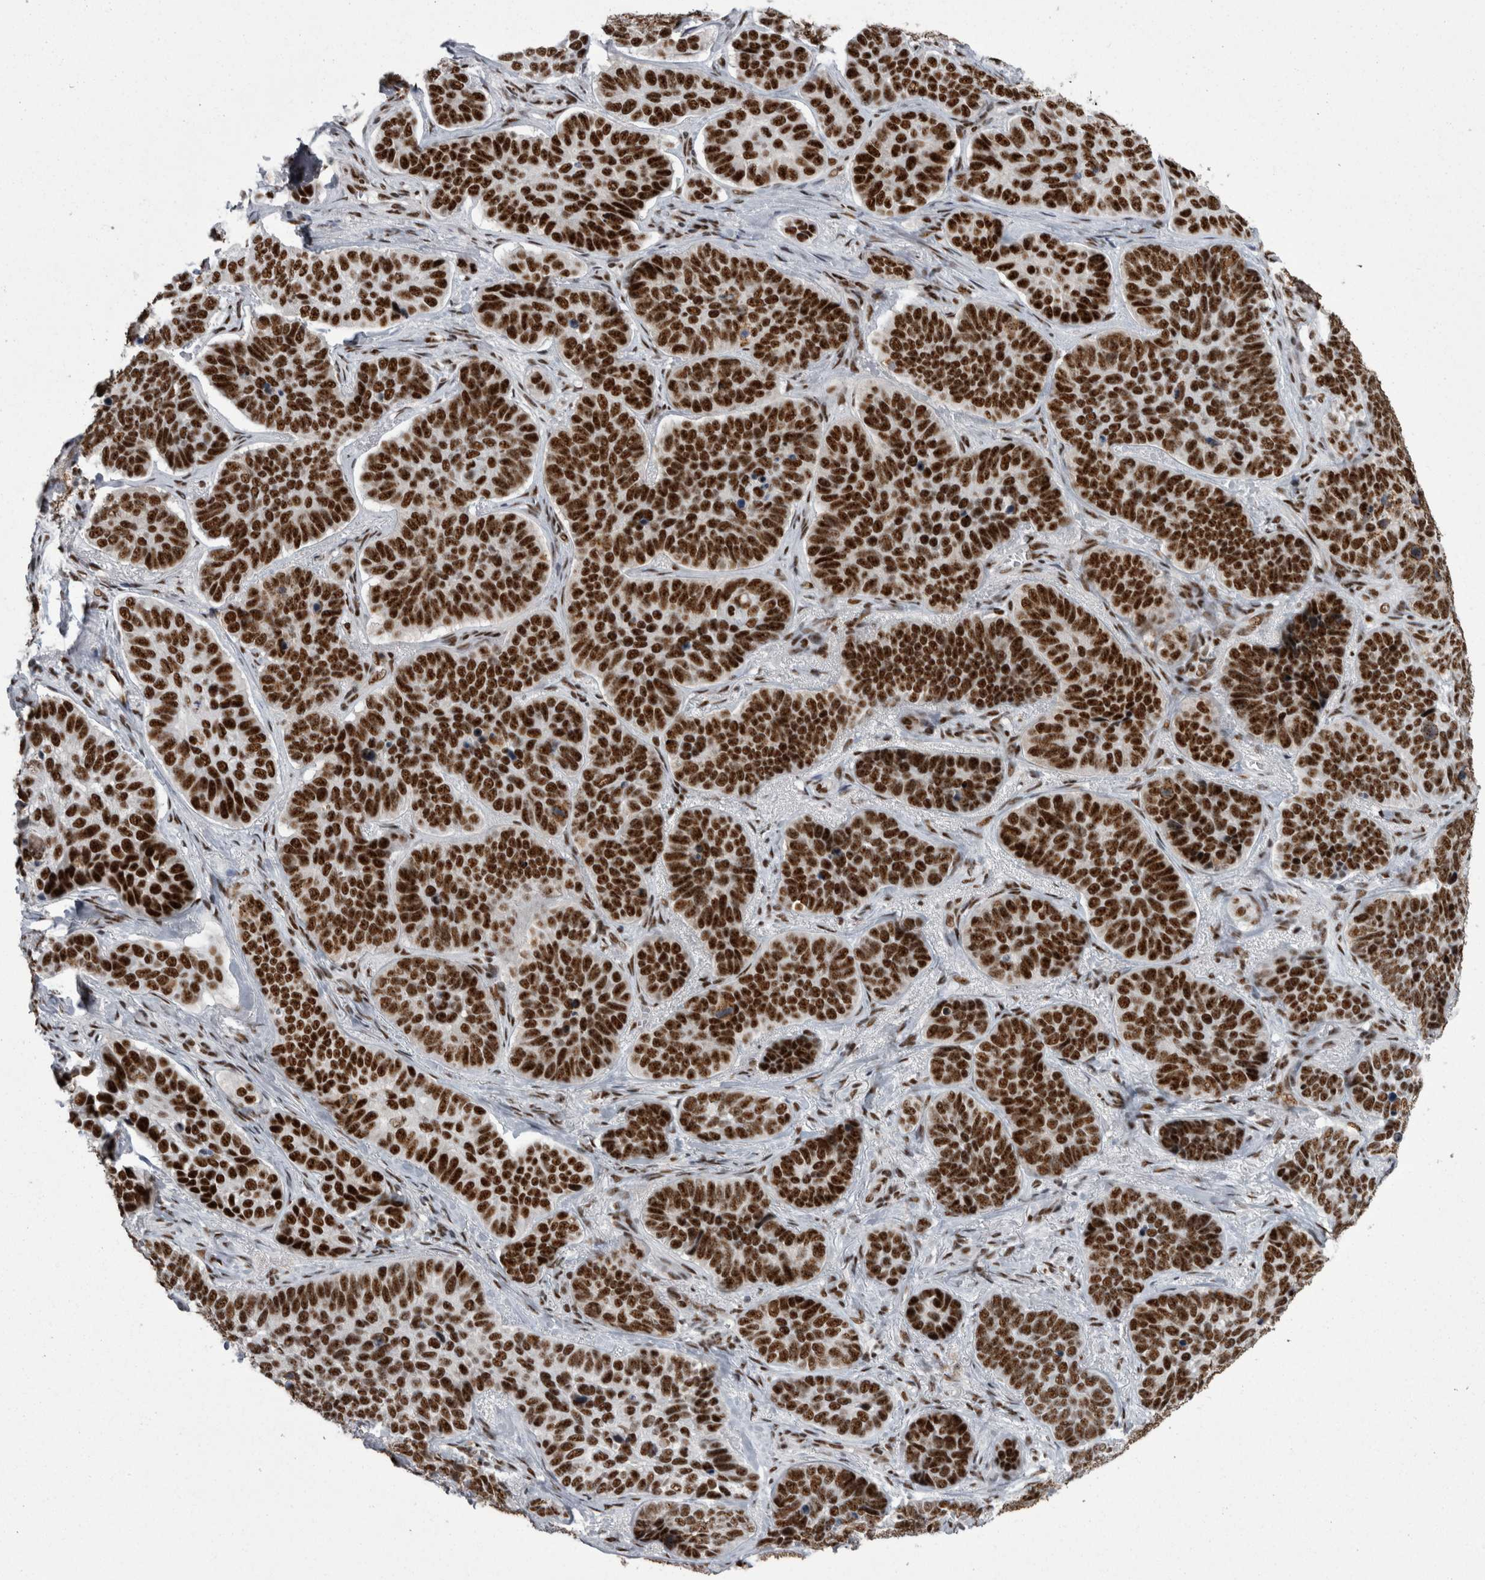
{"staining": {"intensity": "strong", "quantity": ">75%", "location": "nuclear"}, "tissue": "skin cancer", "cell_type": "Tumor cells", "image_type": "cancer", "snomed": [{"axis": "morphology", "description": "Basal cell carcinoma"}, {"axis": "topography", "description": "Skin"}], "caption": "IHC (DAB (3,3'-diaminobenzidine)) staining of skin basal cell carcinoma displays strong nuclear protein expression in approximately >75% of tumor cells.", "gene": "SNRNP40", "patient": {"sex": "male", "age": 62}}